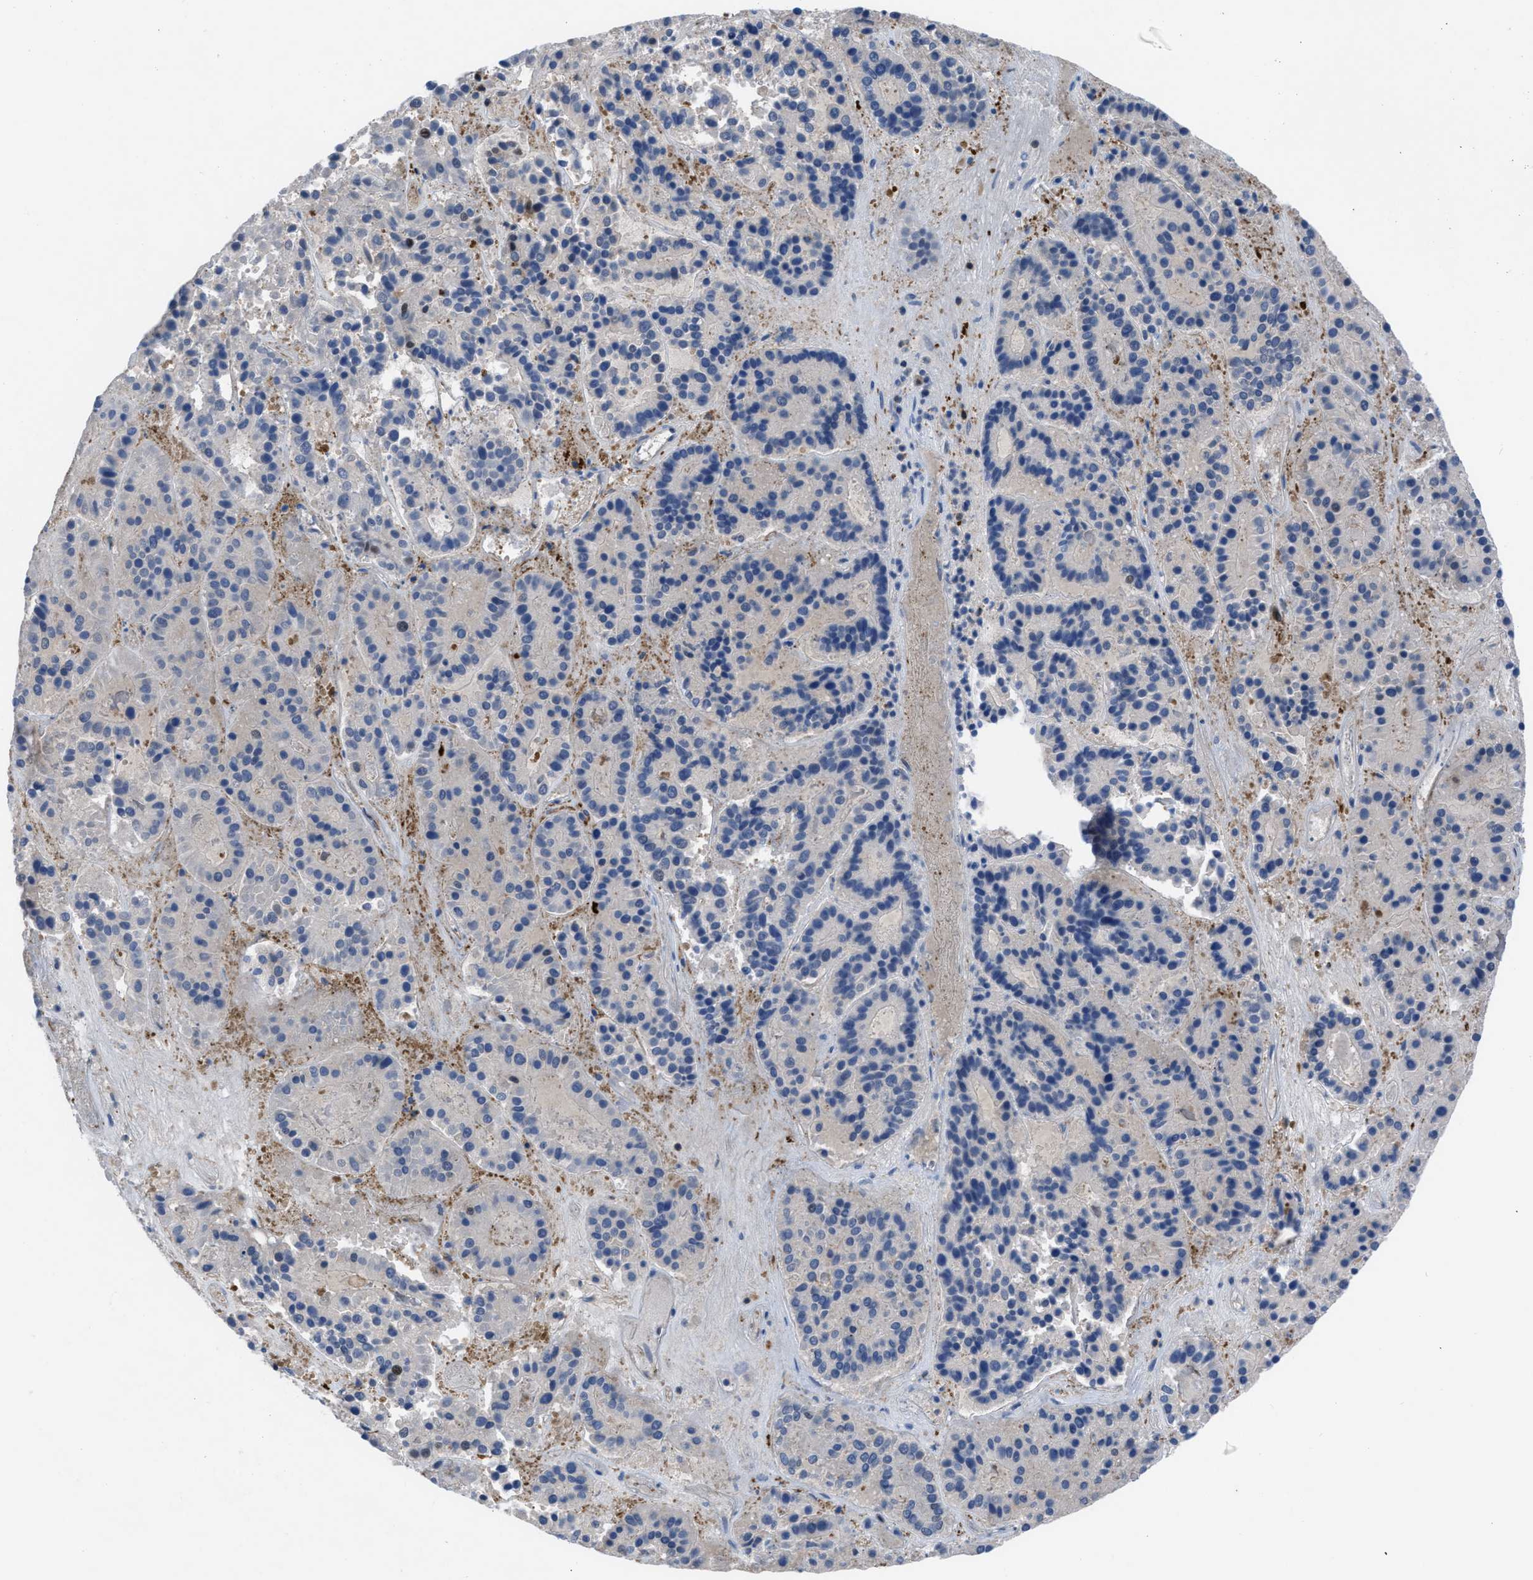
{"staining": {"intensity": "negative", "quantity": "none", "location": "none"}, "tissue": "pancreatic cancer", "cell_type": "Tumor cells", "image_type": "cancer", "snomed": [{"axis": "morphology", "description": "Adenocarcinoma, NOS"}, {"axis": "topography", "description": "Pancreas"}], "caption": "The IHC histopathology image has no significant staining in tumor cells of pancreatic cancer (adenocarcinoma) tissue.", "gene": "IL17RE", "patient": {"sex": "male", "age": 50}}